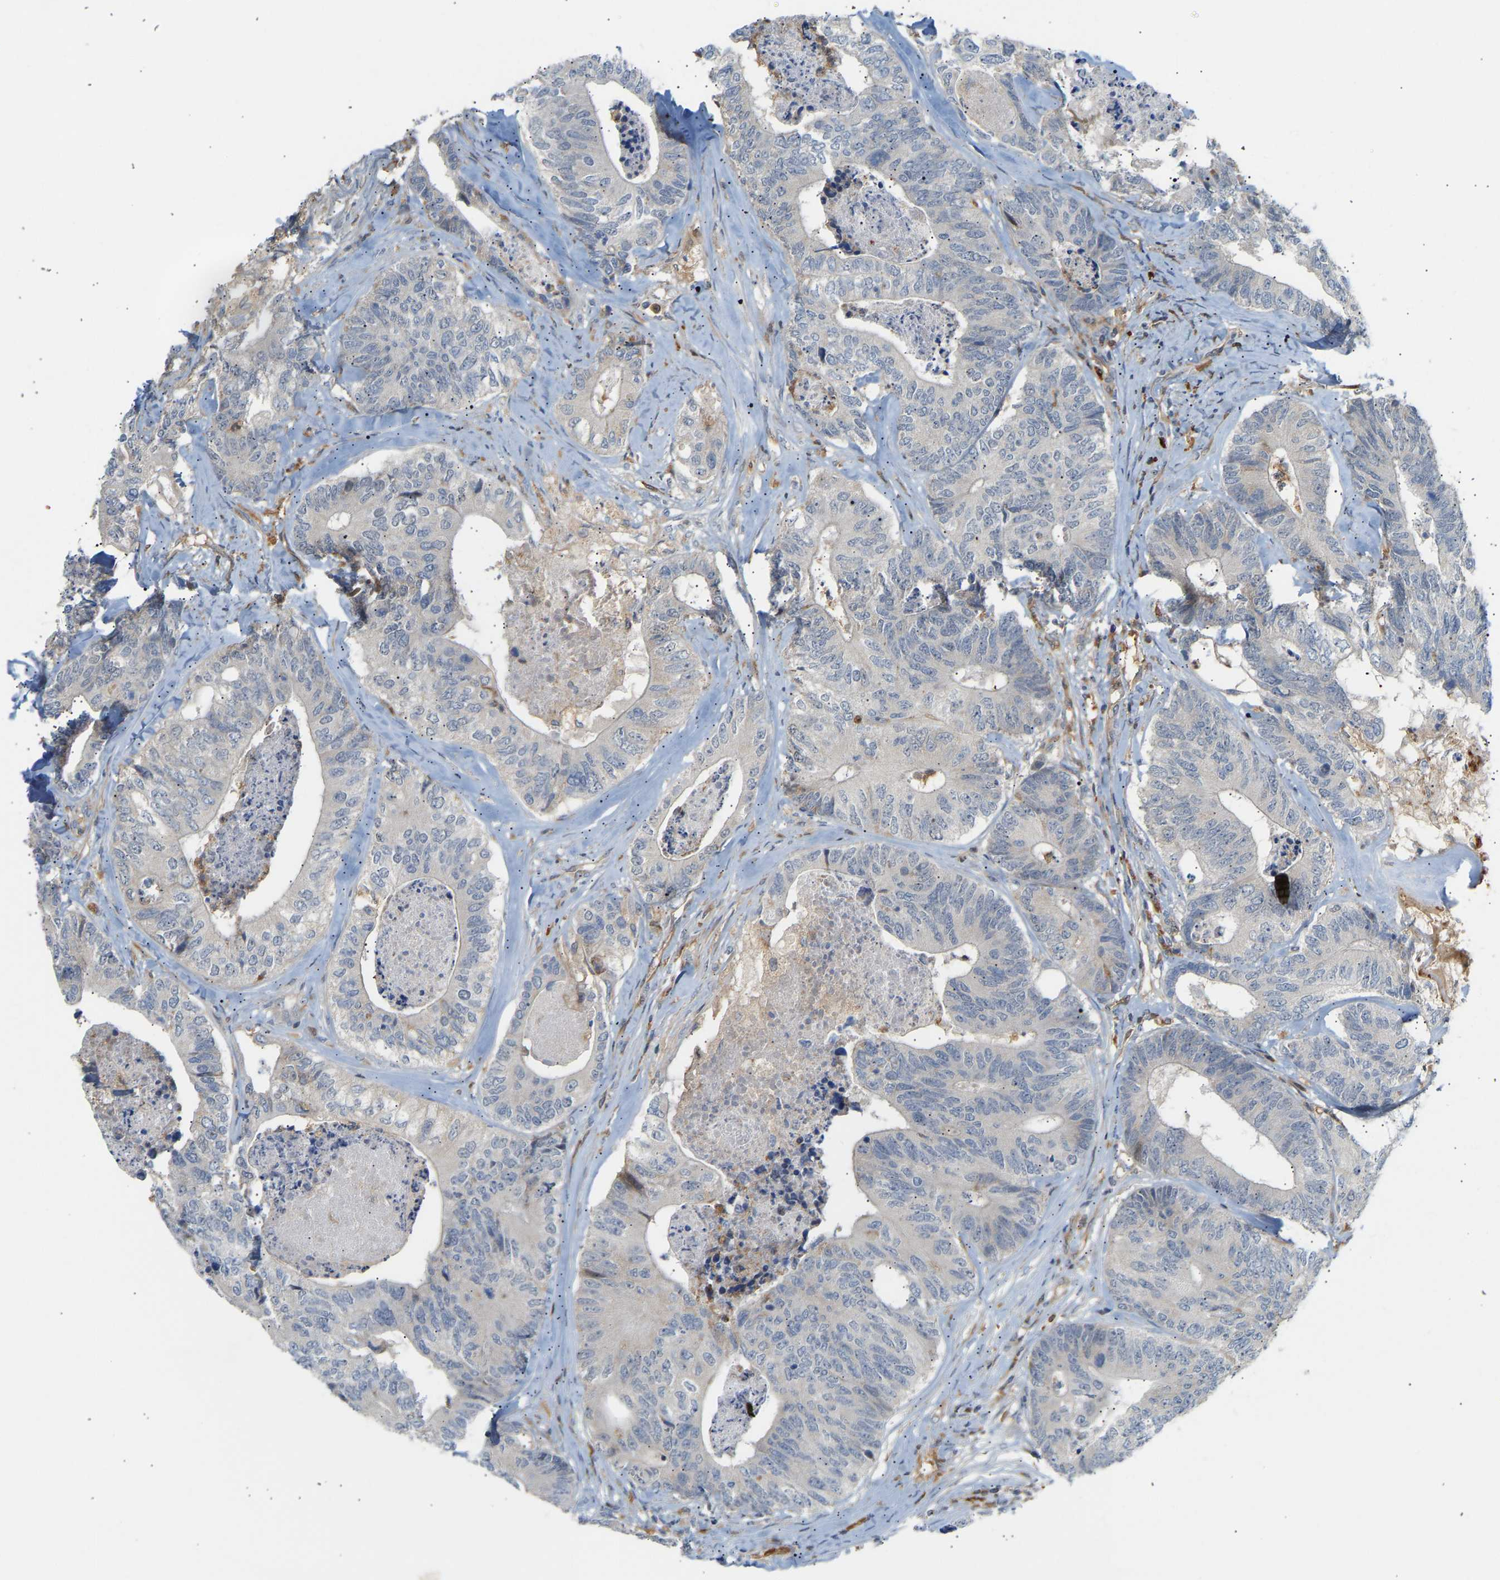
{"staining": {"intensity": "negative", "quantity": "none", "location": "none"}, "tissue": "colorectal cancer", "cell_type": "Tumor cells", "image_type": "cancer", "snomed": [{"axis": "morphology", "description": "Adenocarcinoma, NOS"}, {"axis": "topography", "description": "Colon"}], "caption": "A high-resolution micrograph shows immunohistochemistry staining of colorectal cancer (adenocarcinoma), which shows no significant expression in tumor cells.", "gene": "PLCG2", "patient": {"sex": "female", "age": 67}}